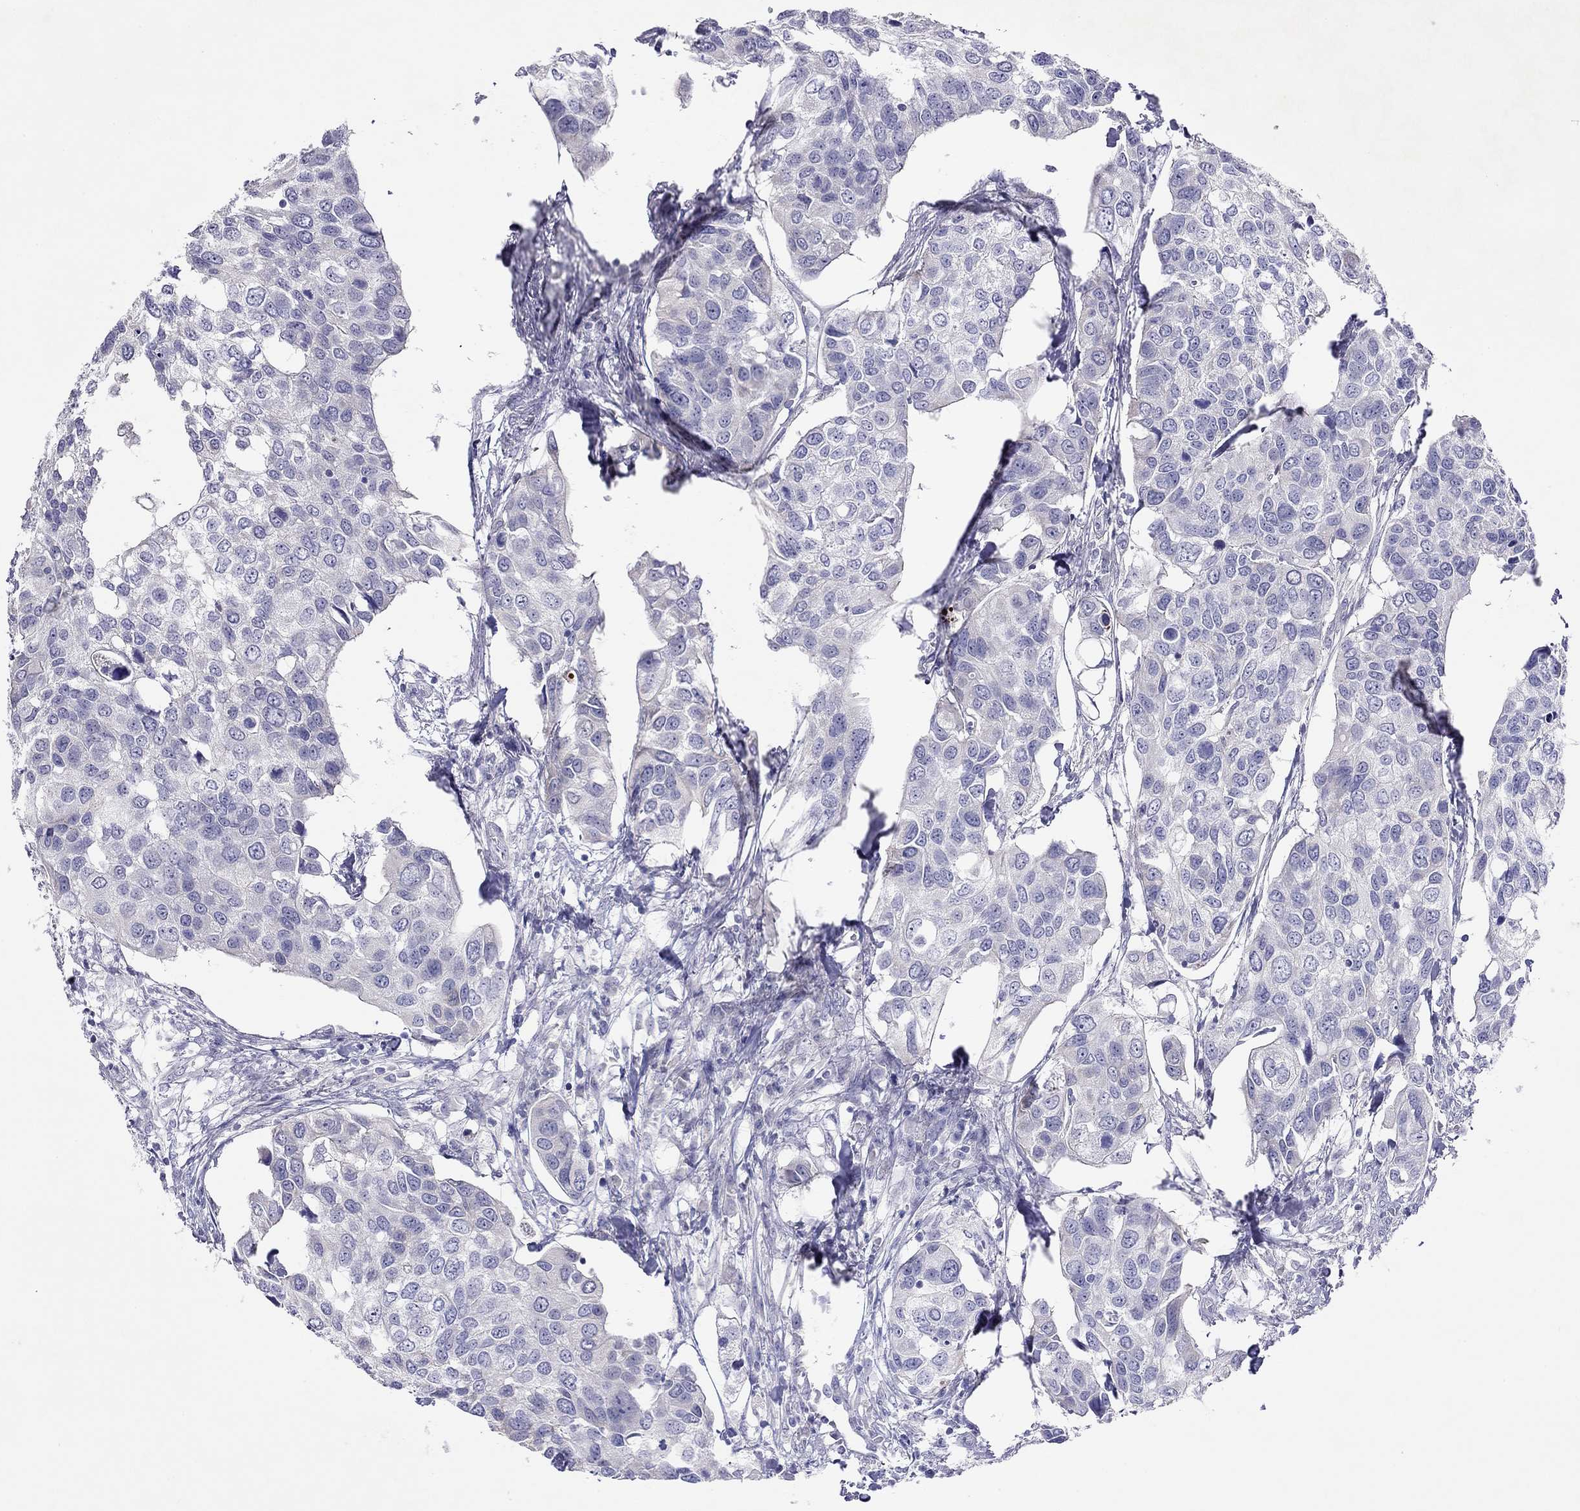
{"staining": {"intensity": "negative", "quantity": "none", "location": "none"}, "tissue": "urothelial cancer", "cell_type": "Tumor cells", "image_type": "cancer", "snomed": [{"axis": "morphology", "description": "Urothelial carcinoma, High grade"}, {"axis": "topography", "description": "Urinary bladder"}], "caption": "Immunohistochemistry (IHC) of human urothelial cancer displays no expression in tumor cells.", "gene": "CAPNS2", "patient": {"sex": "male", "age": 60}}